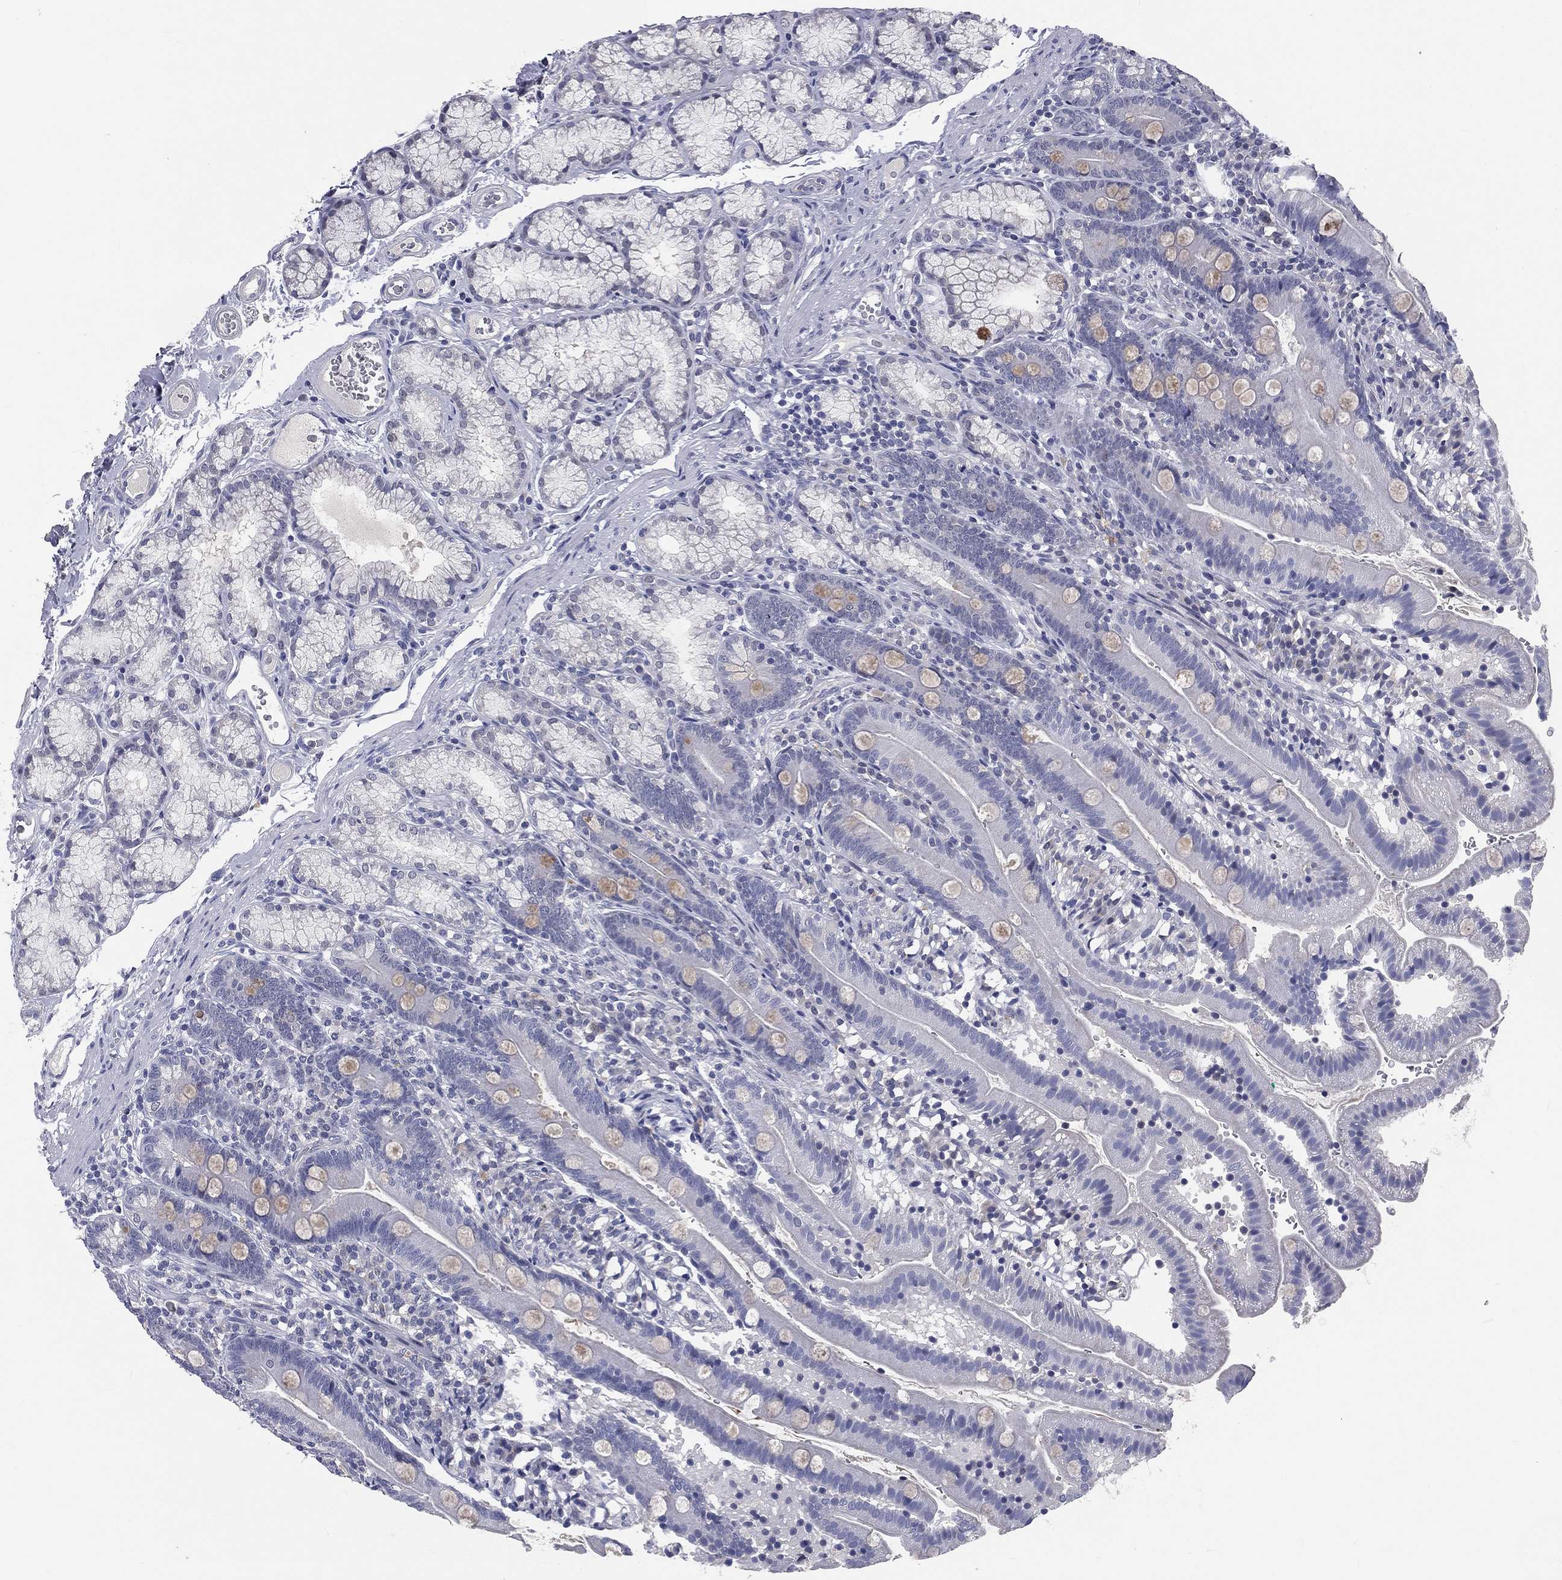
{"staining": {"intensity": "negative", "quantity": "none", "location": "none"}, "tissue": "duodenum", "cell_type": "Glandular cells", "image_type": "normal", "snomed": [{"axis": "morphology", "description": "Normal tissue, NOS"}, {"axis": "topography", "description": "Duodenum"}], "caption": "This is a histopathology image of immunohistochemistry staining of normal duodenum, which shows no expression in glandular cells.", "gene": "IFT27", "patient": {"sex": "female", "age": 67}}